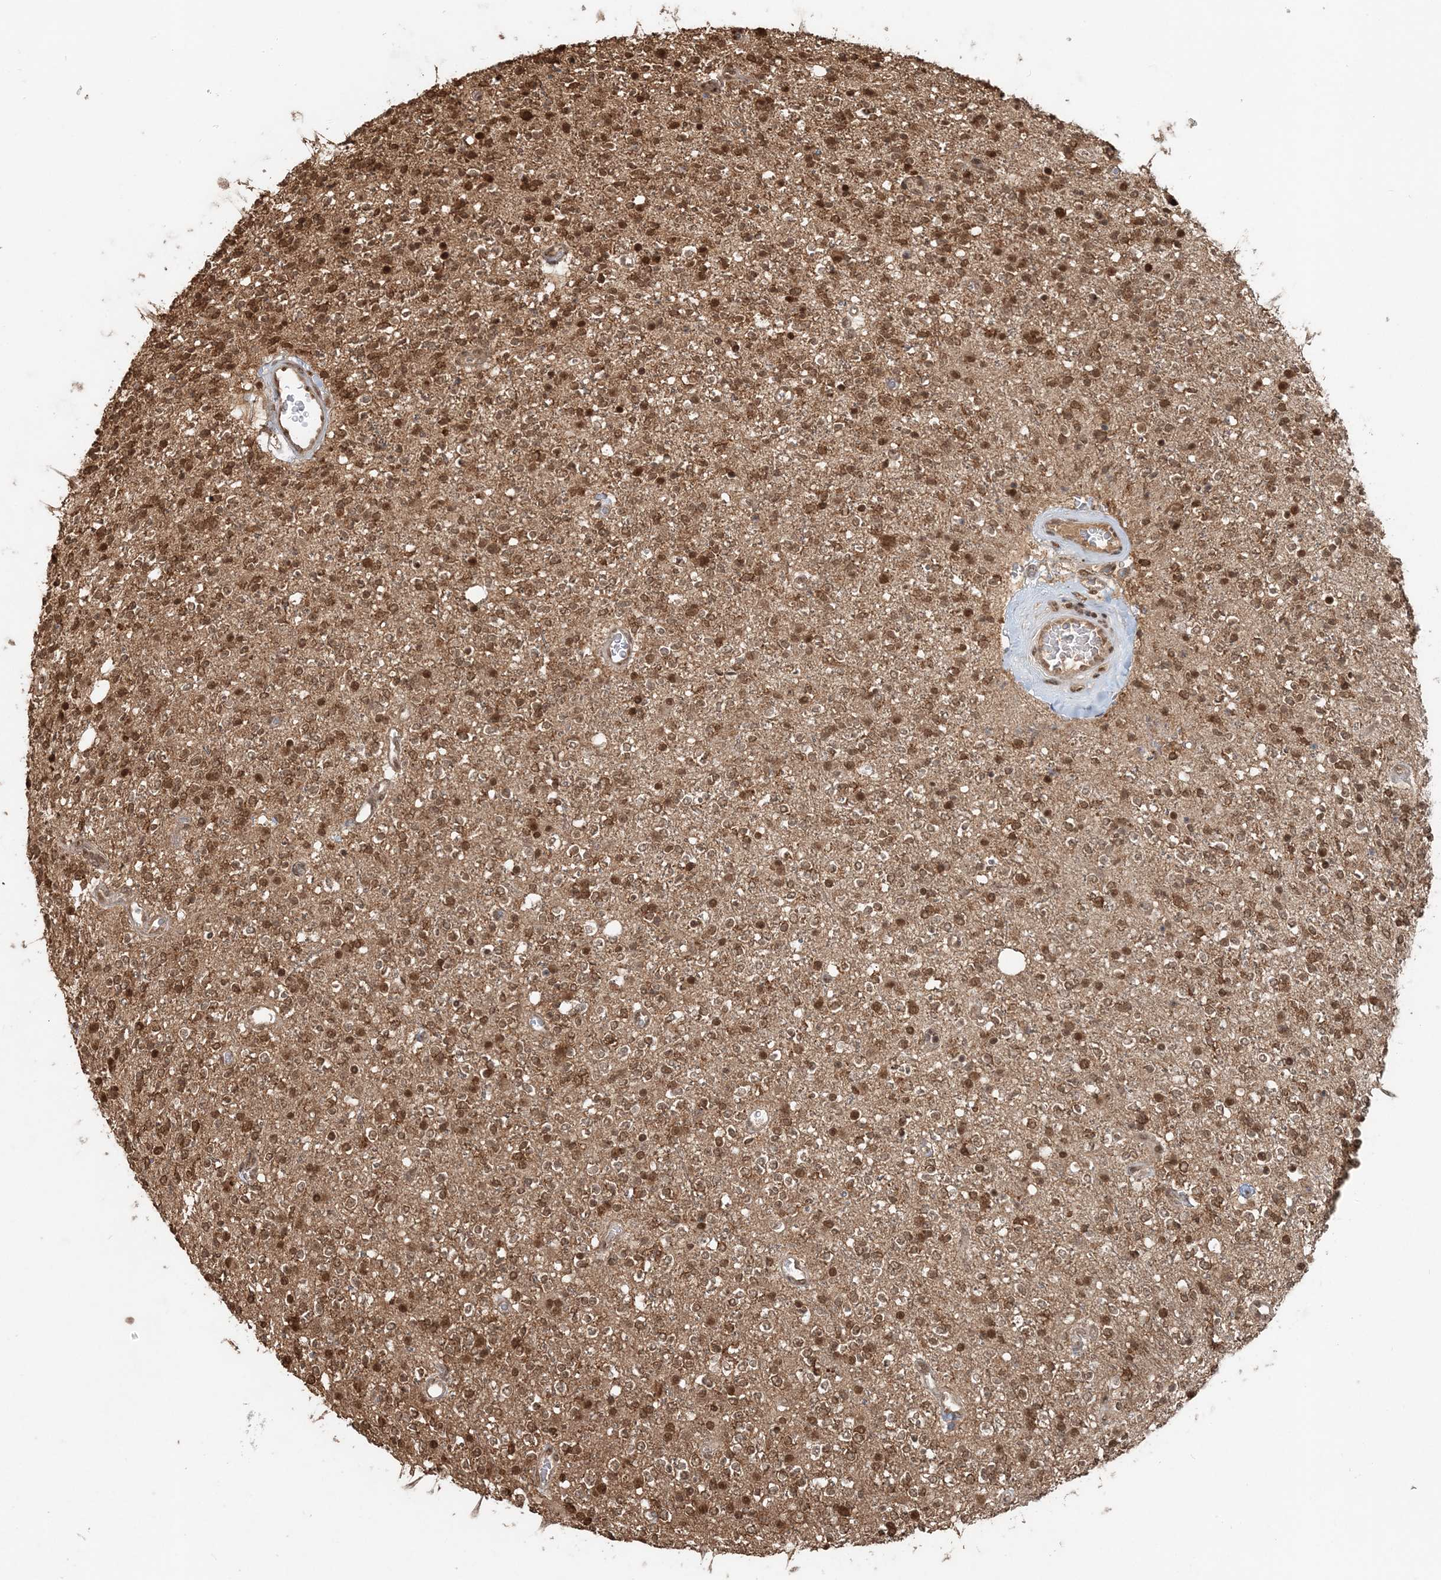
{"staining": {"intensity": "moderate", "quantity": ">75%", "location": "nuclear"}, "tissue": "glioma", "cell_type": "Tumor cells", "image_type": "cancer", "snomed": [{"axis": "morphology", "description": "Glioma, malignant, High grade"}, {"axis": "topography", "description": "Brain"}], "caption": "Immunohistochemical staining of human glioma reveals medium levels of moderate nuclear protein staining in about >75% of tumor cells.", "gene": "ARHGAP35", "patient": {"sex": "male", "age": 34}}